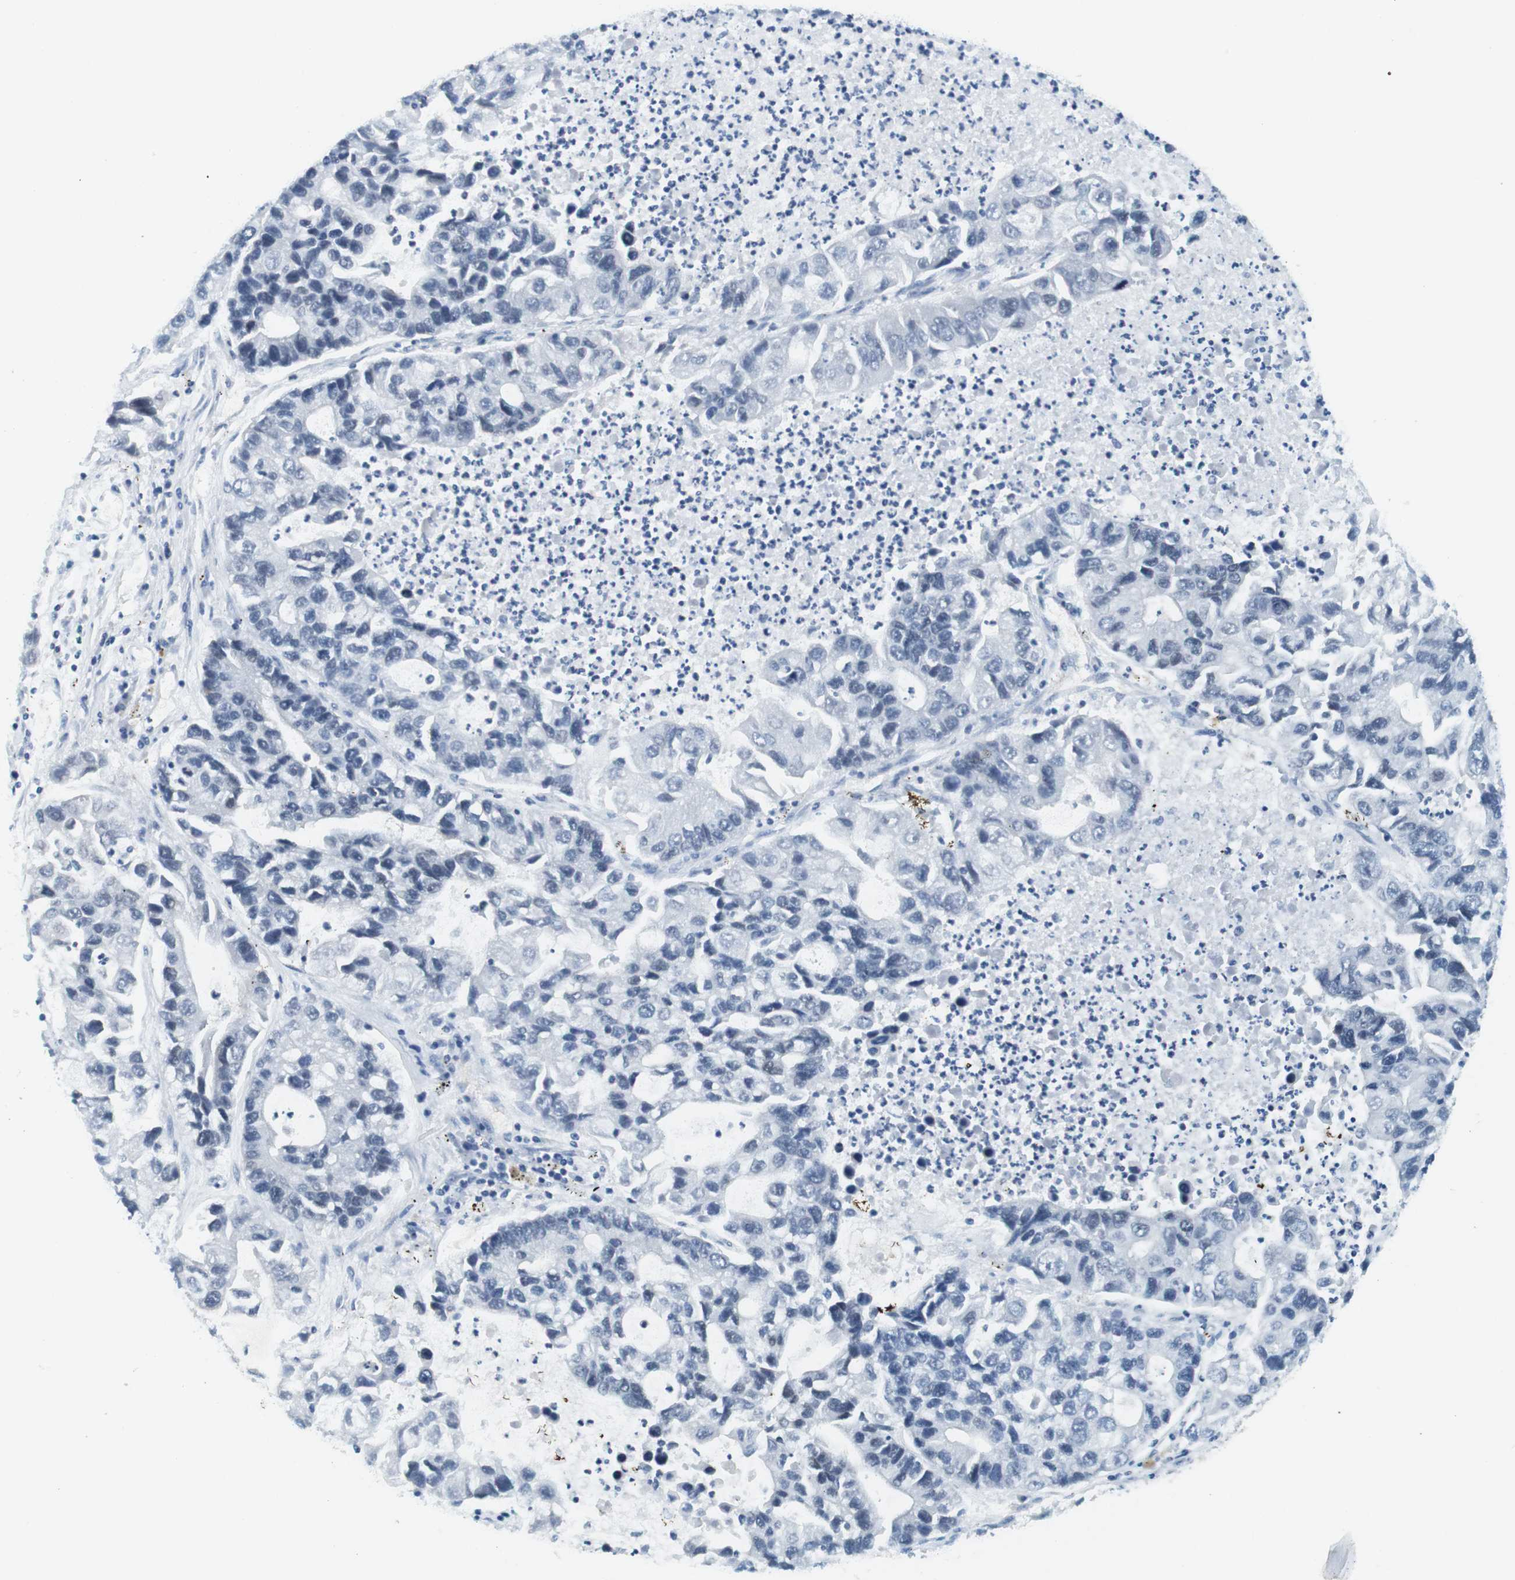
{"staining": {"intensity": "negative", "quantity": "none", "location": "none"}, "tissue": "lung cancer", "cell_type": "Tumor cells", "image_type": "cancer", "snomed": [{"axis": "morphology", "description": "Adenocarcinoma, NOS"}, {"axis": "topography", "description": "Lung"}], "caption": "Human lung cancer (adenocarcinoma) stained for a protein using immunohistochemistry (IHC) reveals no staining in tumor cells.", "gene": "TFAP2C", "patient": {"sex": "female", "age": 51}}